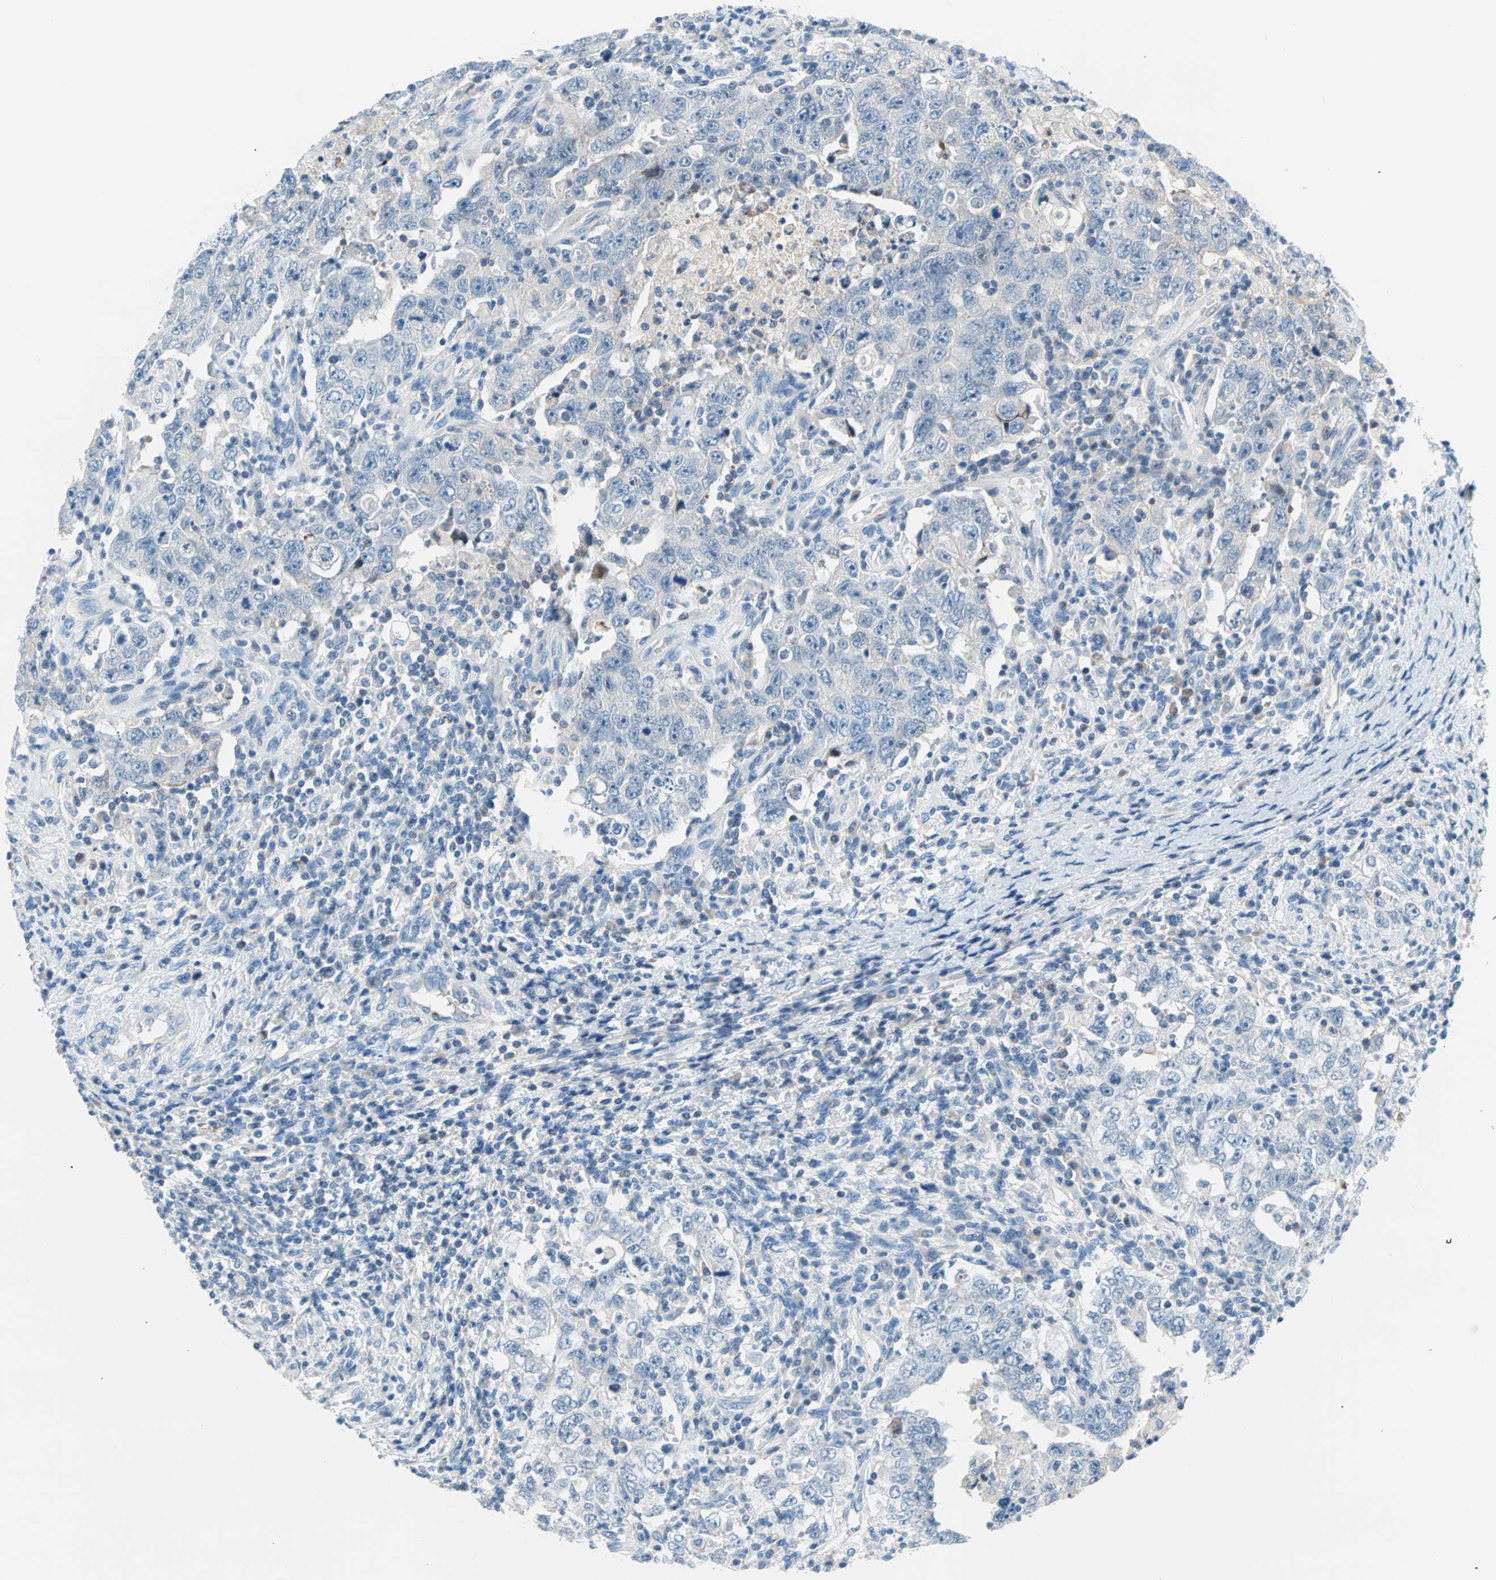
{"staining": {"intensity": "negative", "quantity": "none", "location": "none"}, "tissue": "testis cancer", "cell_type": "Tumor cells", "image_type": "cancer", "snomed": [{"axis": "morphology", "description": "Carcinoma, Embryonal, NOS"}, {"axis": "topography", "description": "Testis"}], "caption": "There is no significant expression in tumor cells of testis cancer.", "gene": "TMEM163", "patient": {"sex": "male", "age": 26}}